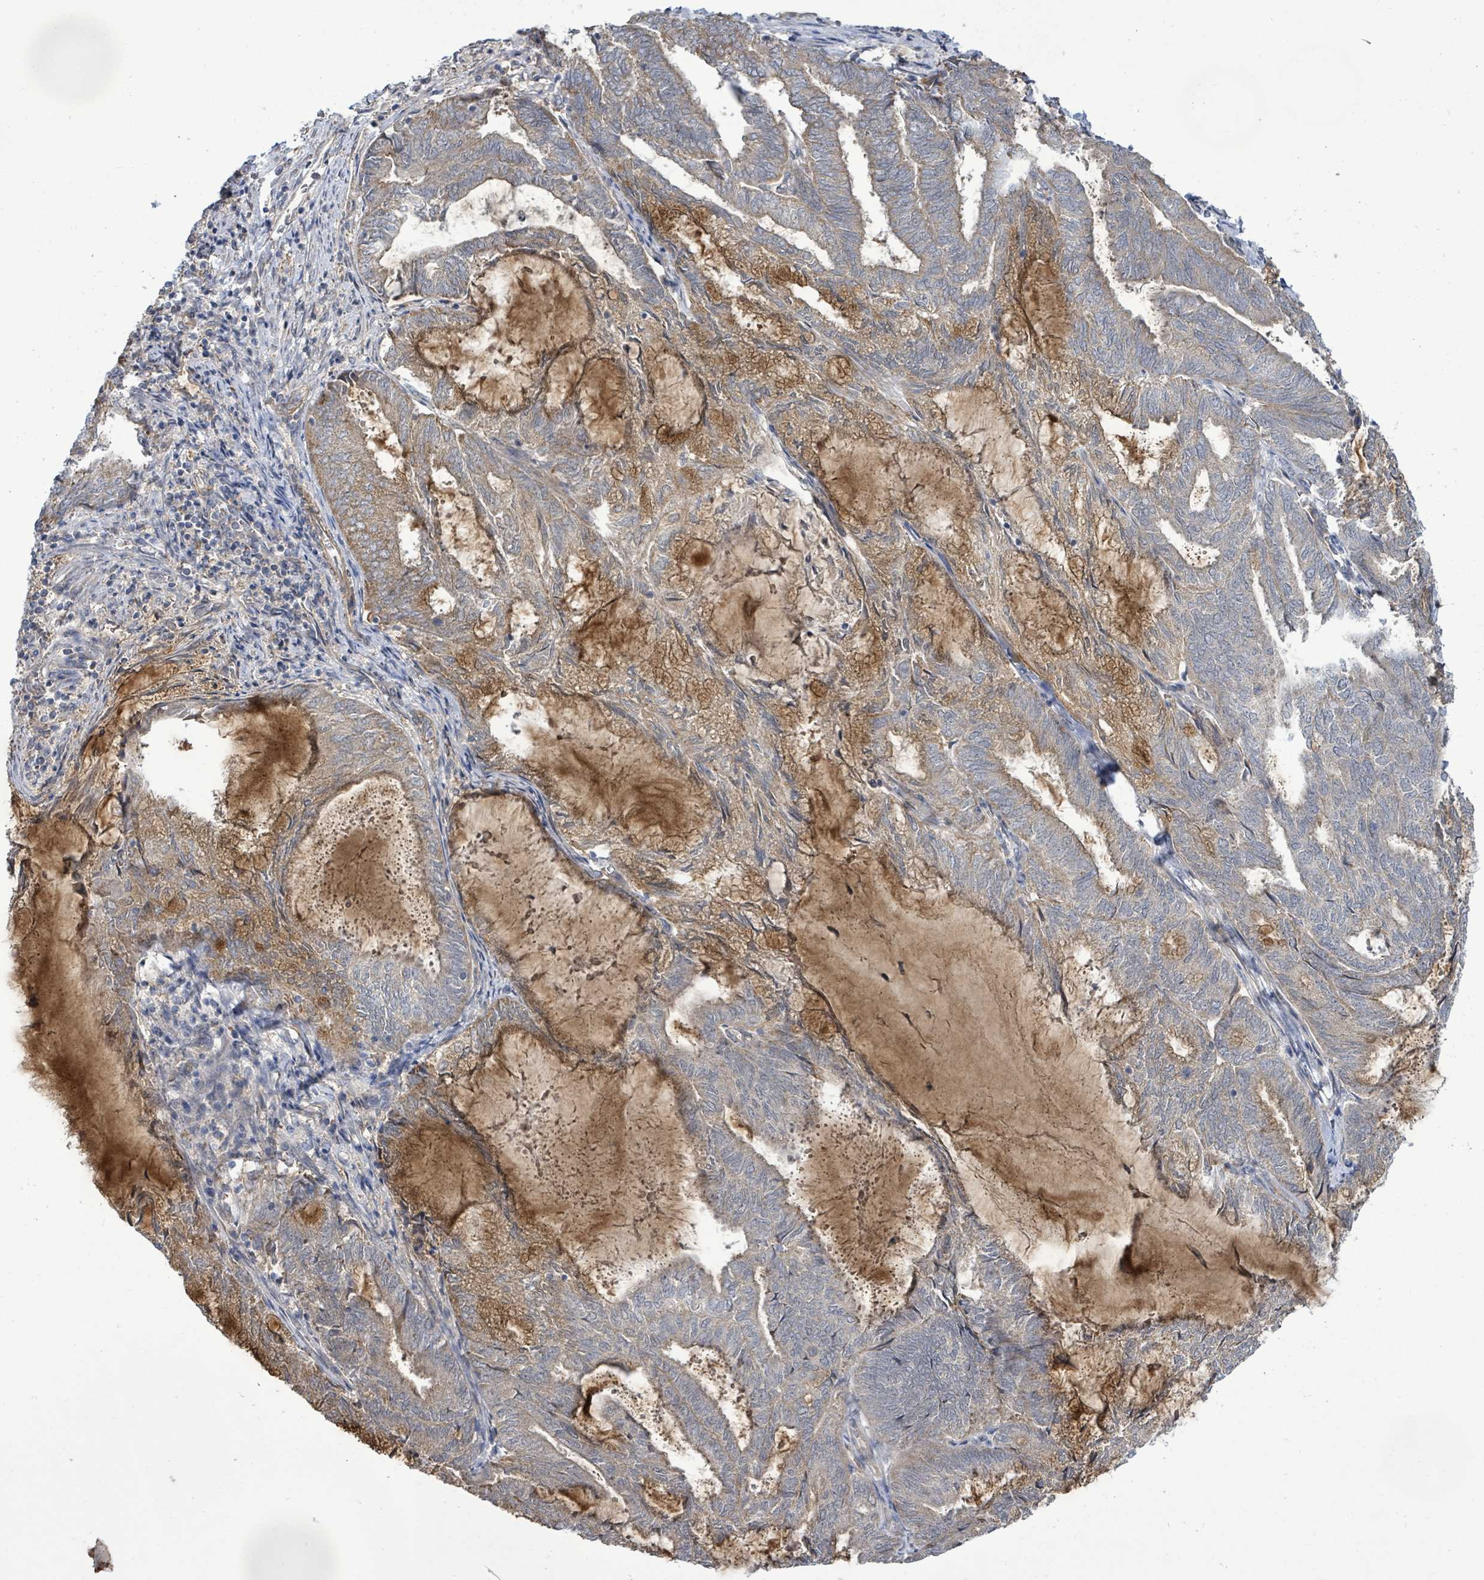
{"staining": {"intensity": "moderate", "quantity": "<25%", "location": "cytoplasmic/membranous"}, "tissue": "endometrial cancer", "cell_type": "Tumor cells", "image_type": "cancer", "snomed": [{"axis": "morphology", "description": "Adenocarcinoma, NOS"}, {"axis": "topography", "description": "Endometrium"}], "caption": "A histopathology image showing moderate cytoplasmic/membranous expression in about <25% of tumor cells in endometrial cancer (adenocarcinoma), as visualized by brown immunohistochemical staining.", "gene": "KBTBD11", "patient": {"sex": "female", "age": 80}}